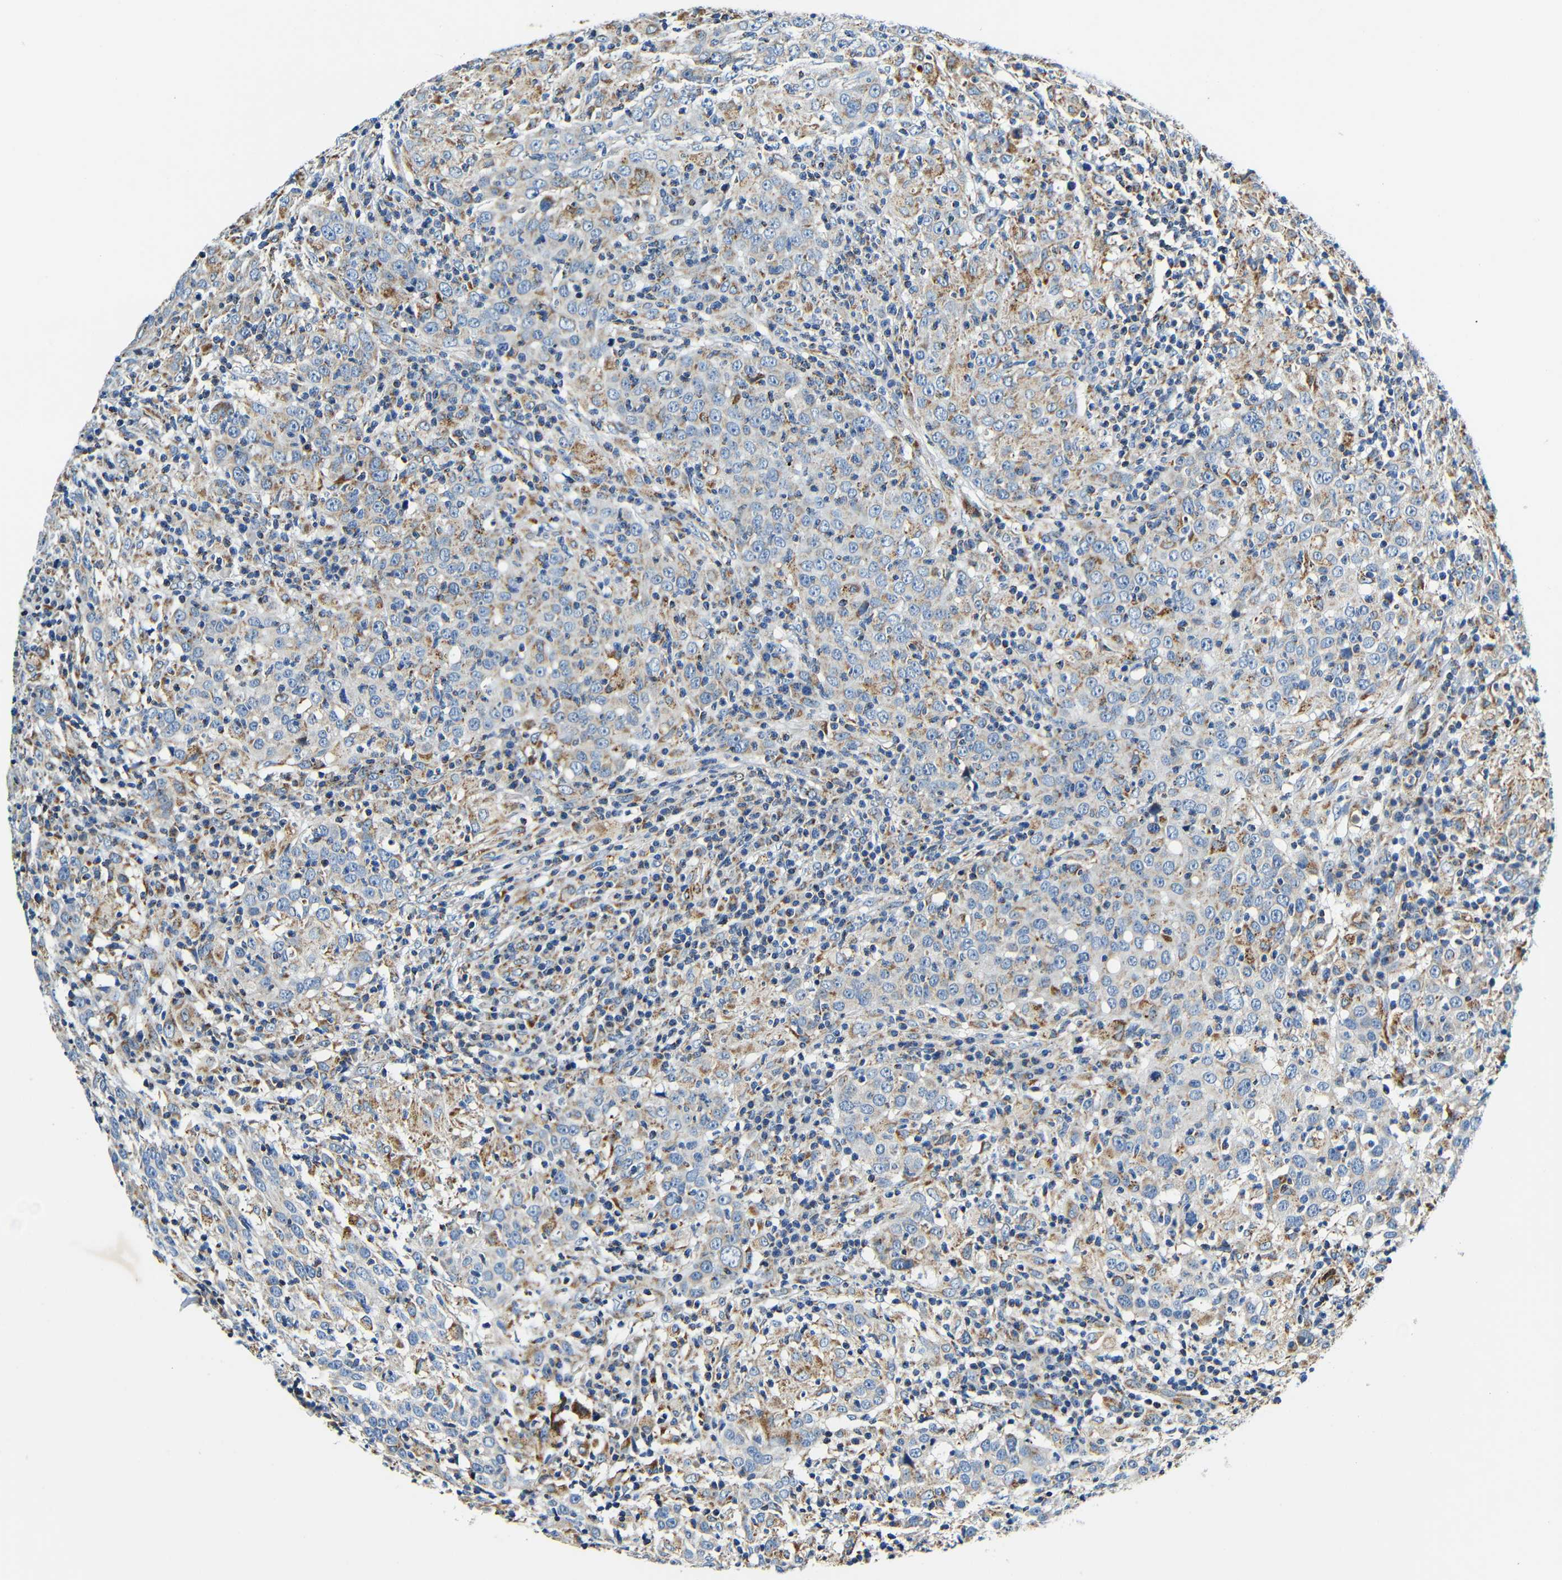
{"staining": {"intensity": "moderate", "quantity": "25%-75%", "location": "cytoplasmic/membranous"}, "tissue": "head and neck cancer", "cell_type": "Tumor cells", "image_type": "cancer", "snomed": [{"axis": "morphology", "description": "Adenocarcinoma, NOS"}, {"axis": "topography", "description": "Salivary gland"}, {"axis": "topography", "description": "Head-Neck"}], "caption": "Head and neck cancer (adenocarcinoma) was stained to show a protein in brown. There is medium levels of moderate cytoplasmic/membranous staining in approximately 25%-75% of tumor cells.", "gene": "GALNT18", "patient": {"sex": "female", "age": 65}}